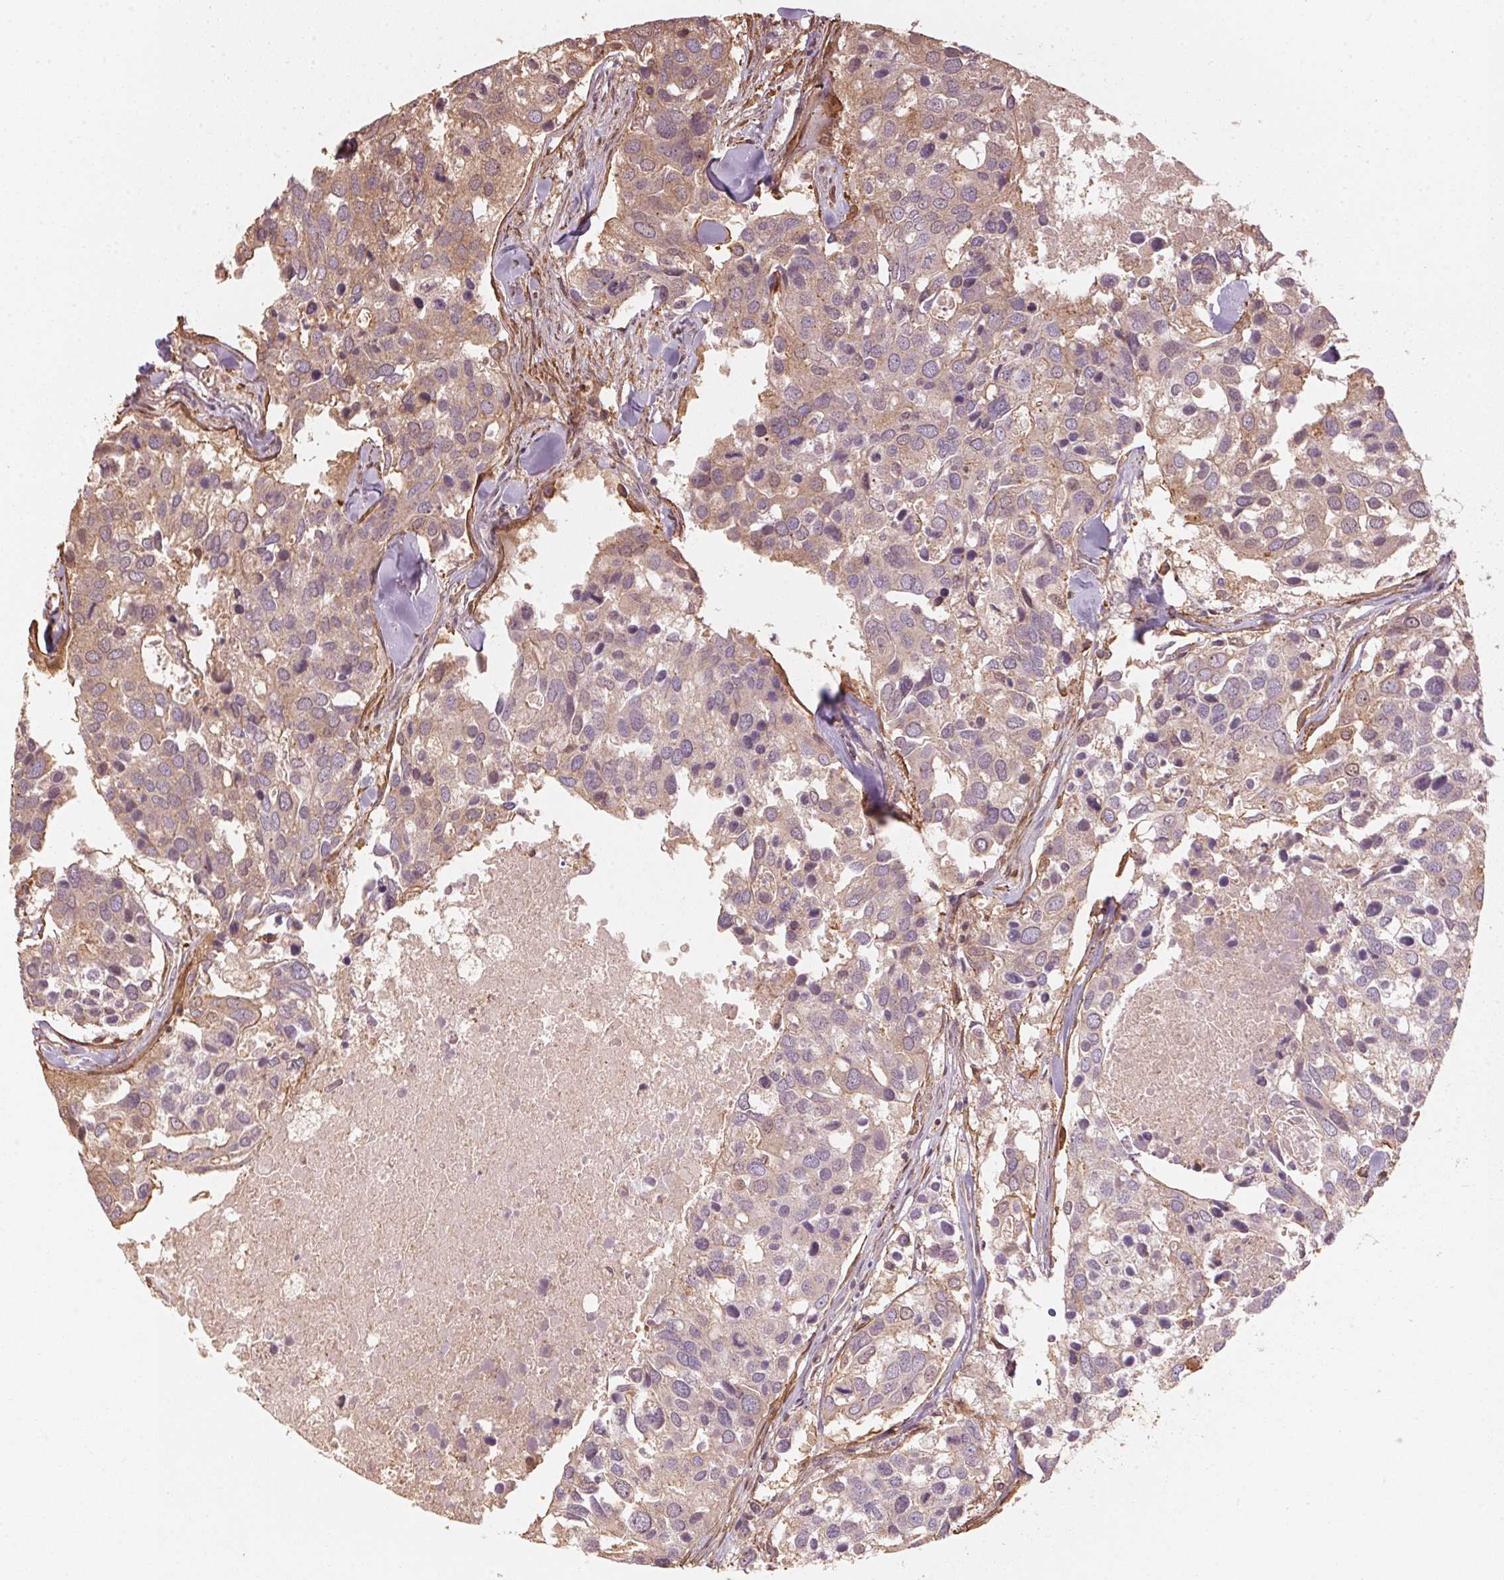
{"staining": {"intensity": "moderate", "quantity": ">75%", "location": "cytoplasmic/membranous"}, "tissue": "breast cancer", "cell_type": "Tumor cells", "image_type": "cancer", "snomed": [{"axis": "morphology", "description": "Duct carcinoma"}, {"axis": "topography", "description": "Breast"}], "caption": "IHC staining of breast infiltrating ductal carcinoma, which displays medium levels of moderate cytoplasmic/membranous expression in approximately >75% of tumor cells indicating moderate cytoplasmic/membranous protein positivity. The staining was performed using DAB (3,3'-diaminobenzidine) (brown) for protein detection and nuclei were counterstained in hematoxylin (blue).", "gene": "QDPR", "patient": {"sex": "female", "age": 83}}